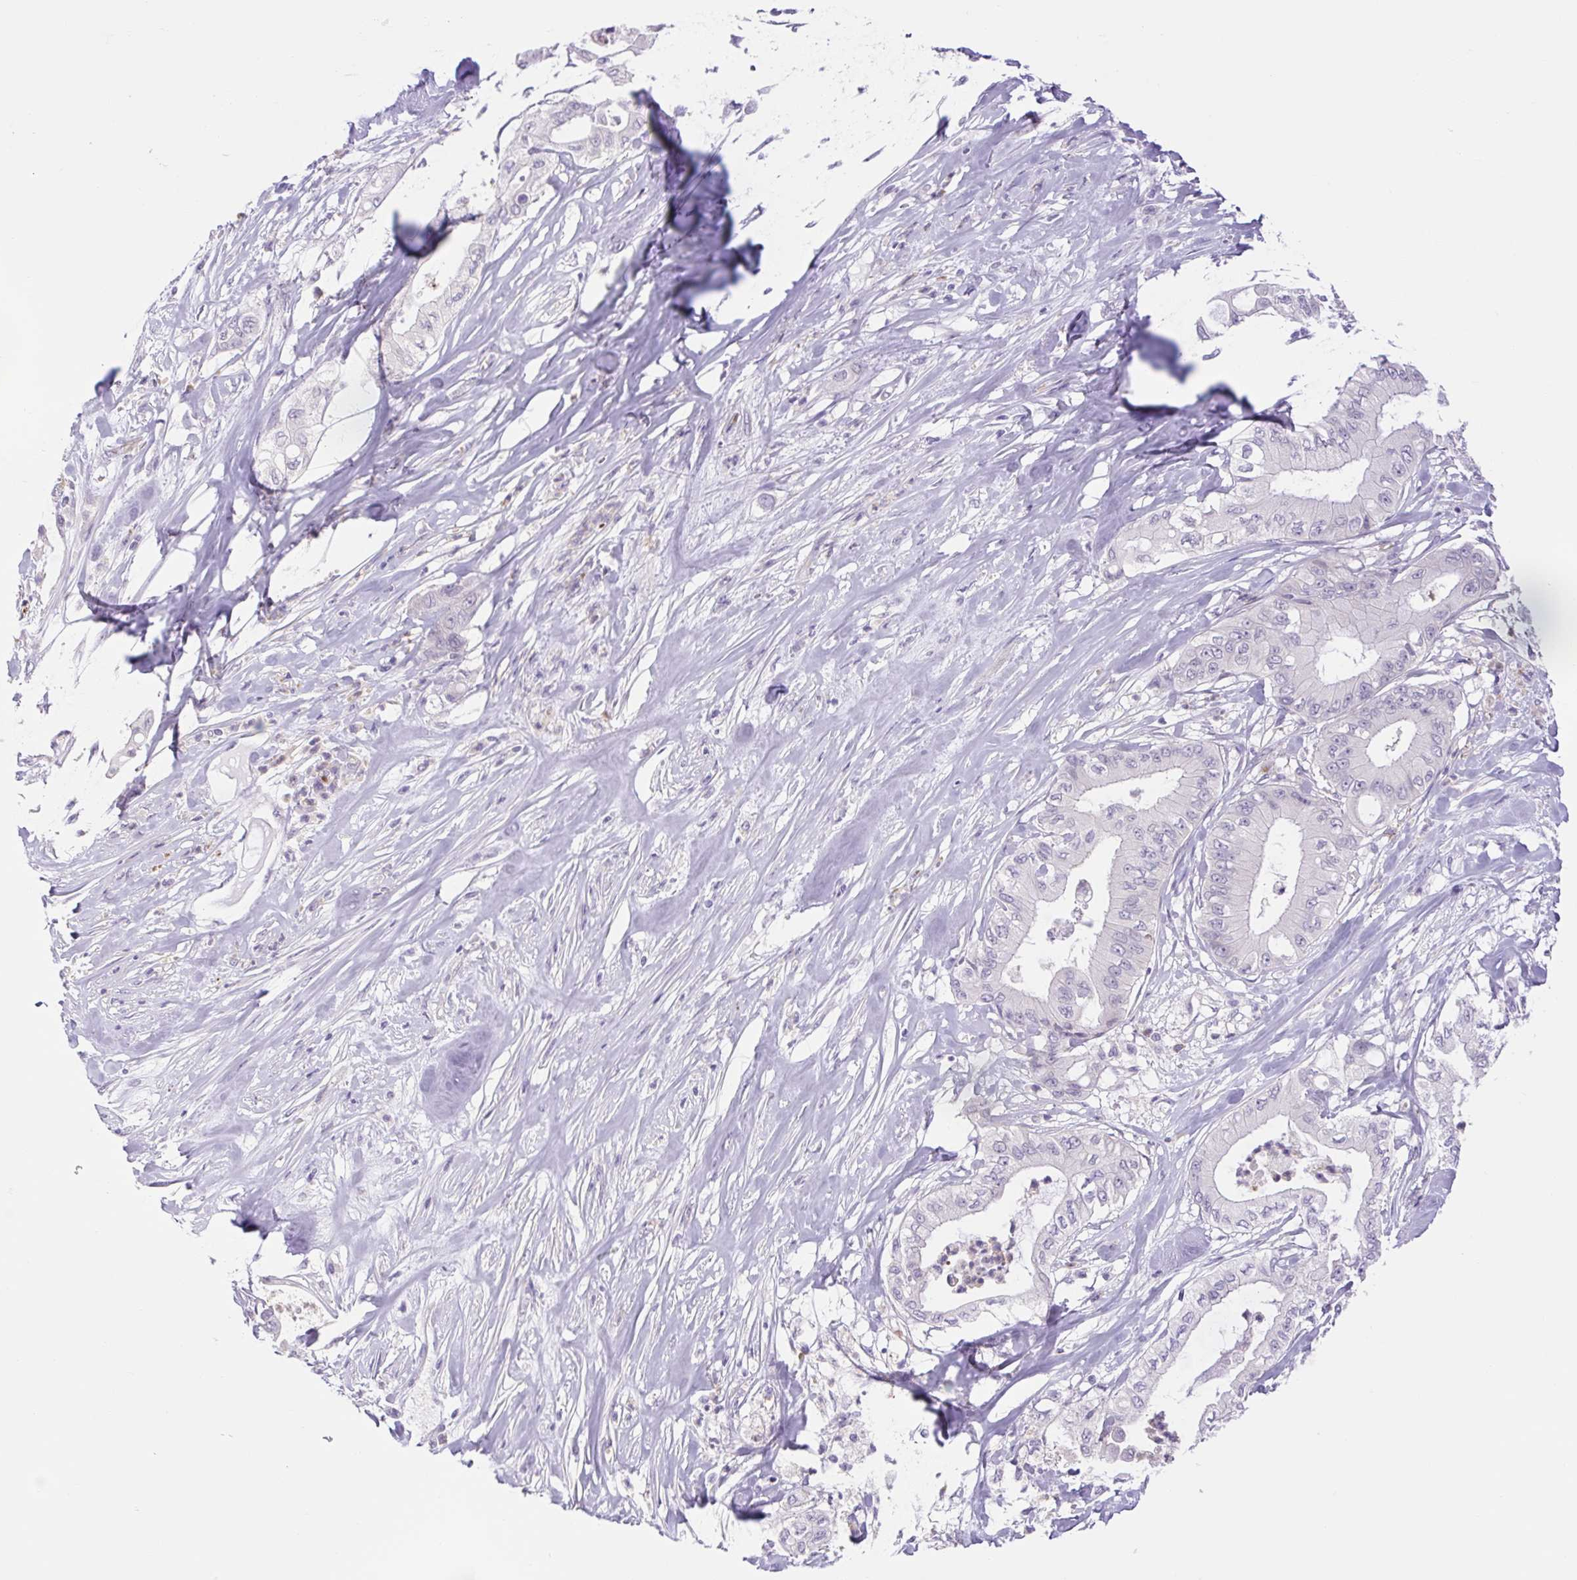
{"staining": {"intensity": "negative", "quantity": "none", "location": "none"}, "tissue": "pancreatic cancer", "cell_type": "Tumor cells", "image_type": "cancer", "snomed": [{"axis": "morphology", "description": "Adenocarcinoma, NOS"}, {"axis": "topography", "description": "Pancreas"}], "caption": "Tumor cells show no significant expression in pancreatic adenocarcinoma.", "gene": "FAM177B", "patient": {"sex": "male", "age": 71}}